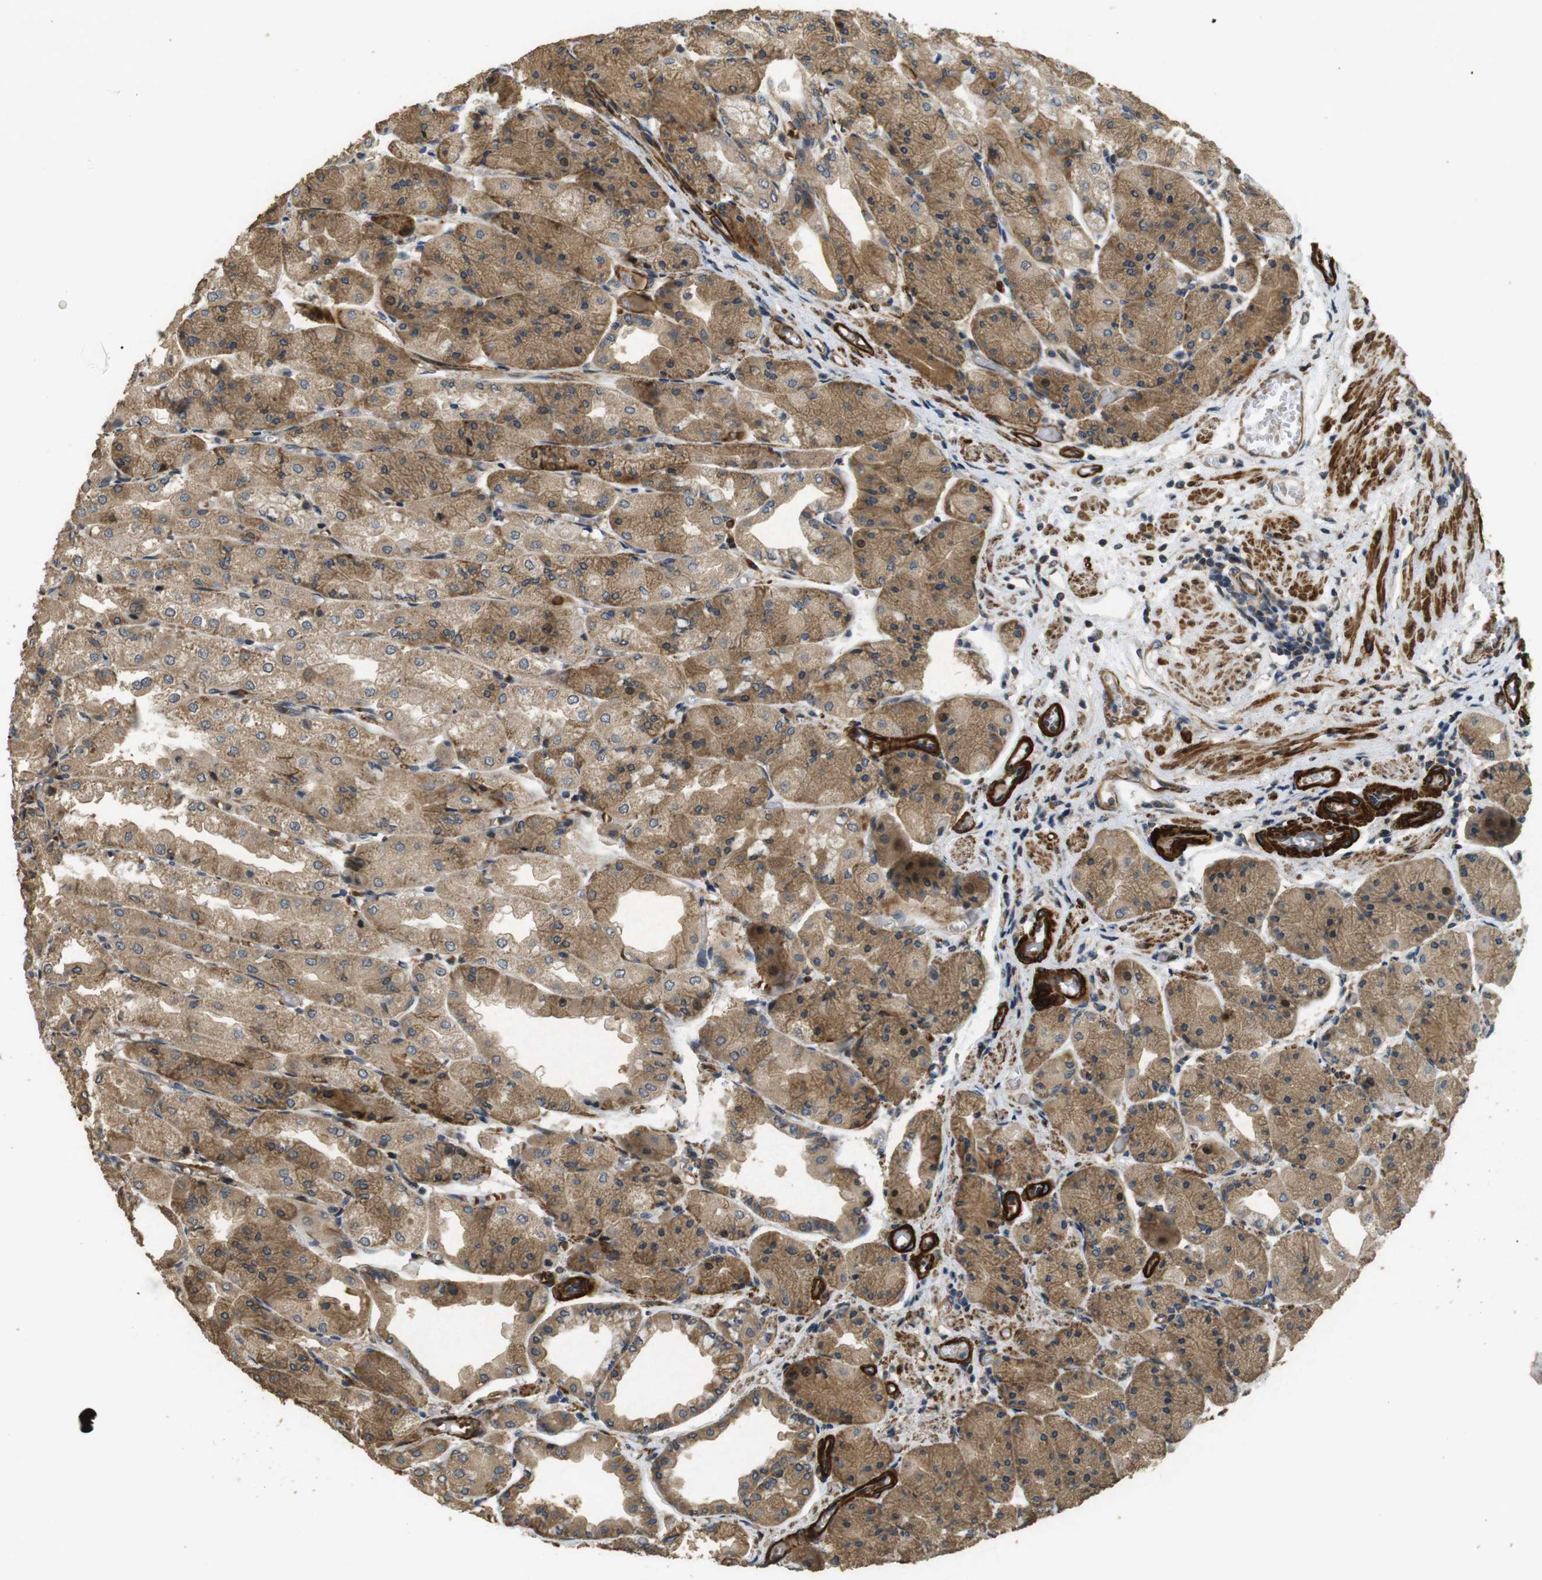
{"staining": {"intensity": "strong", "quantity": "25%-75%", "location": "cytoplasmic/membranous"}, "tissue": "stomach", "cell_type": "Glandular cells", "image_type": "normal", "snomed": [{"axis": "morphology", "description": "Normal tissue, NOS"}, {"axis": "topography", "description": "Stomach, upper"}], "caption": "Immunohistochemistry (DAB) staining of benign human stomach reveals strong cytoplasmic/membranous protein expression in about 25%-75% of glandular cells.", "gene": "BNIP3", "patient": {"sex": "male", "age": 72}}